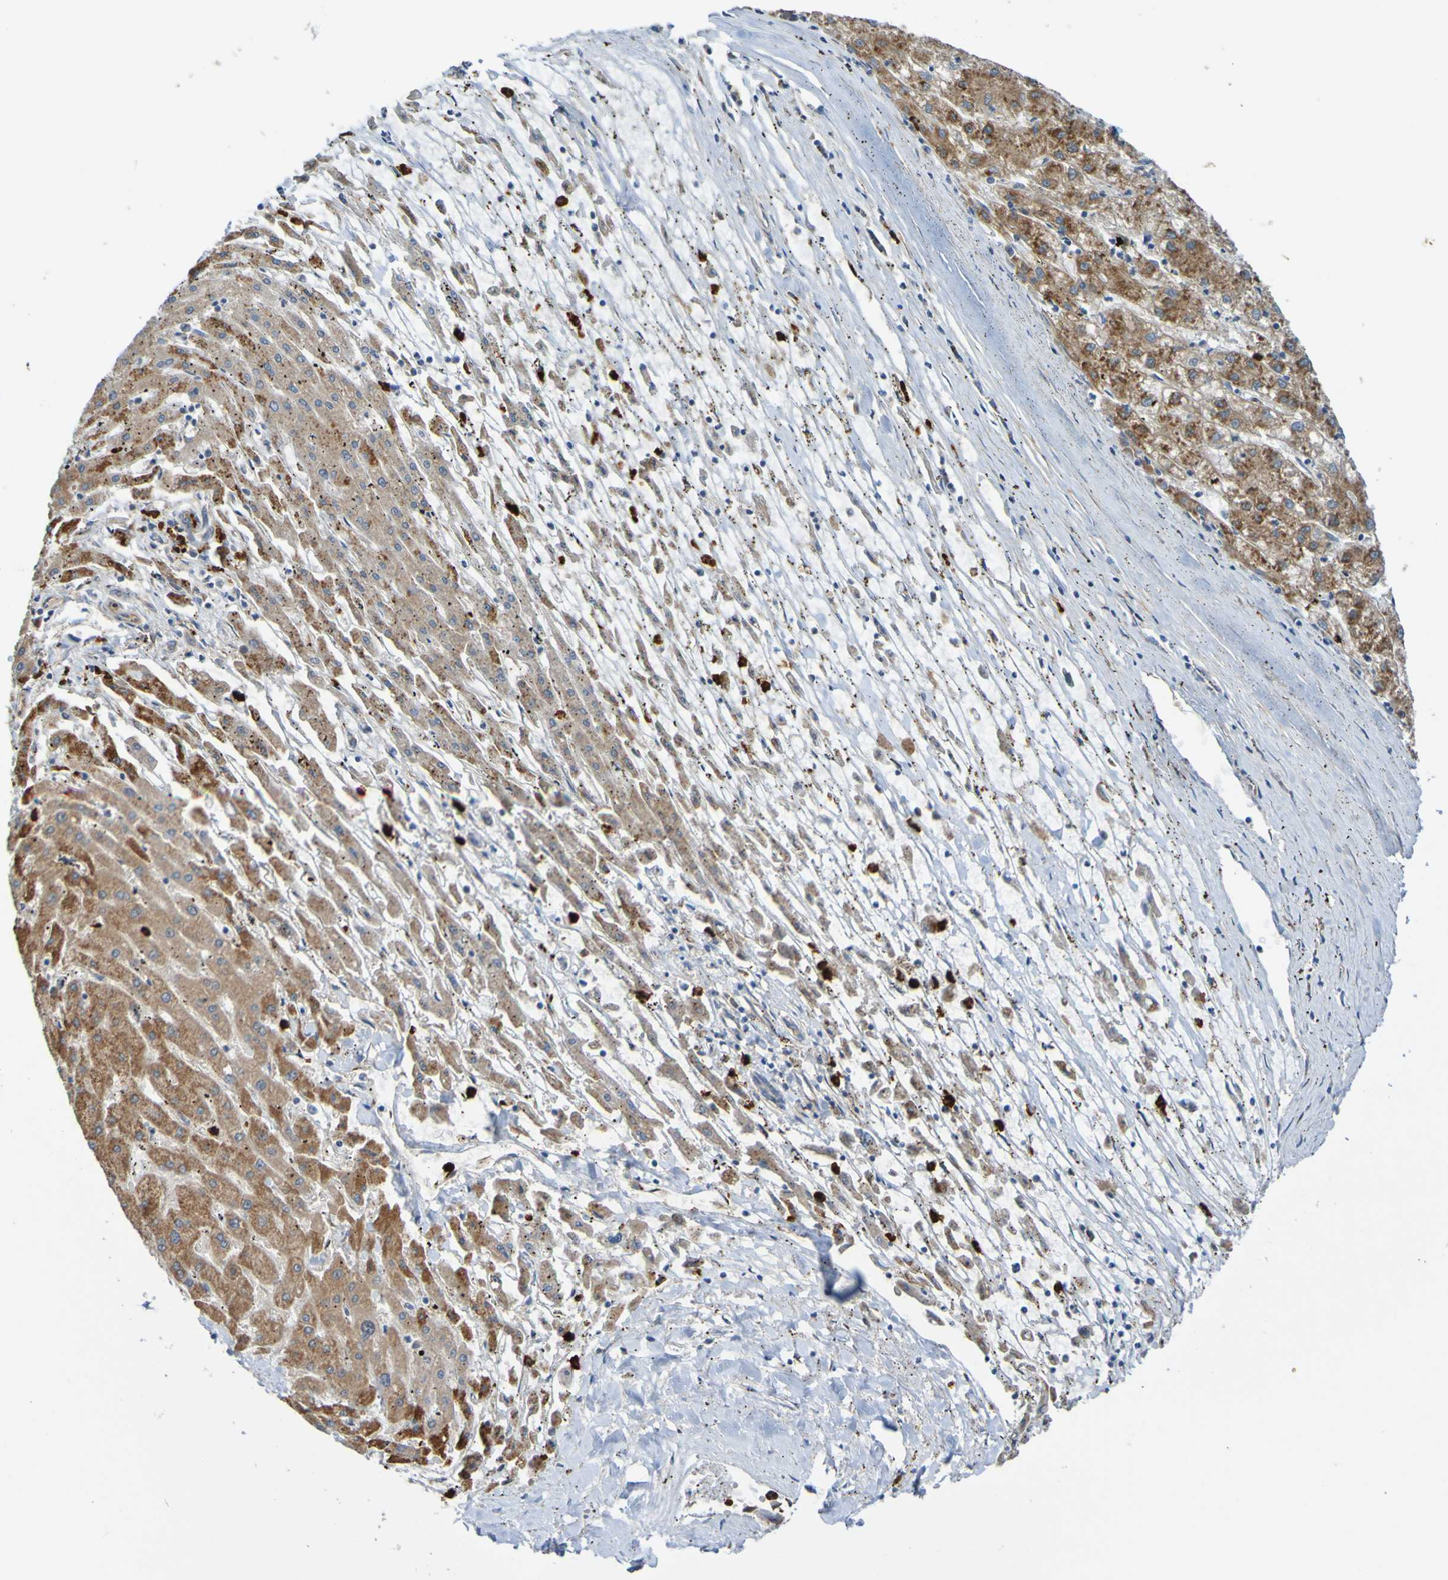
{"staining": {"intensity": "moderate", "quantity": ">75%", "location": "cytoplasmic/membranous"}, "tissue": "liver cancer", "cell_type": "Tumor cells", "image_type": "cancer", "snomed": [{"axis": "morphology", "description": "Carcinoma, Hepatocellular, NOS"}, {"axis": "topography", "description": "Liver"}], "caption": "Hepatocellular carcinoma (liver) stained for a protein exhibits moderate cytoplasmic/membranous positivity in tumor cells. (Brightfield microscopy of DAB IHC at high magnification).", "gene": "ST8SIA6", "patient": {"sex": "male", "age": 72}}